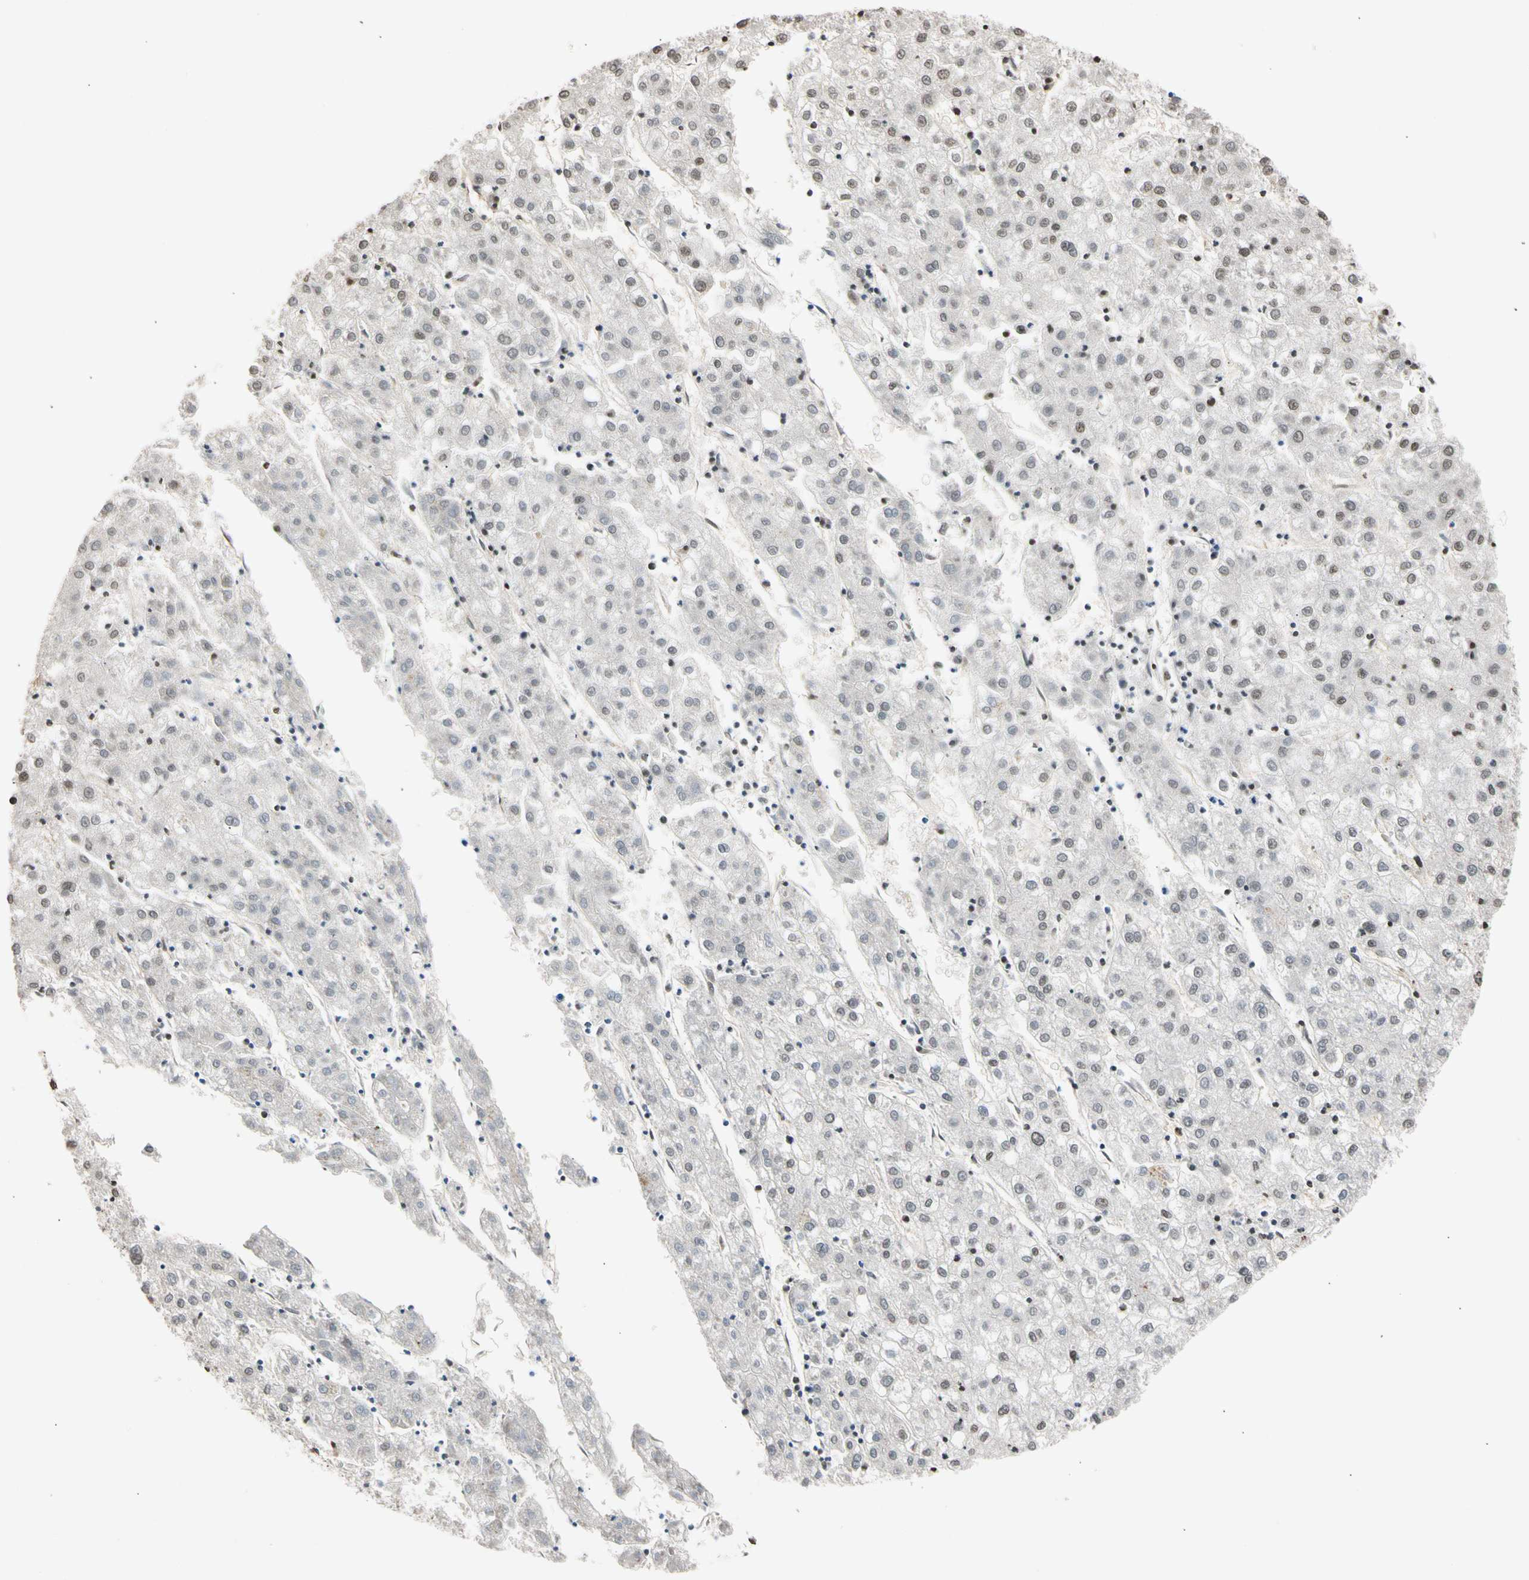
{"staining": {"intensity": "weak", "quantity": "<25%", "location": "nuclear"}, "tissue": "liver cancer", "cell_type": "Tumor cells", "image_type": "cancer", "snomed": [{"axis": "morphology", "description": "Carcinoma, Hepatocellular, NOS"}, {"axis": "topography", "description": "Liver"}], "caption": "High power microscopy micrograph of an IHC histopathology image of liver cancer, revealing no significant positivity in tumor cells. The staining is performed using DAB brown chromogen with nuclei counter-stained in using hematoxylin.", "gene": "GPX4", "patient": {"sex": "male", "age": 72}}